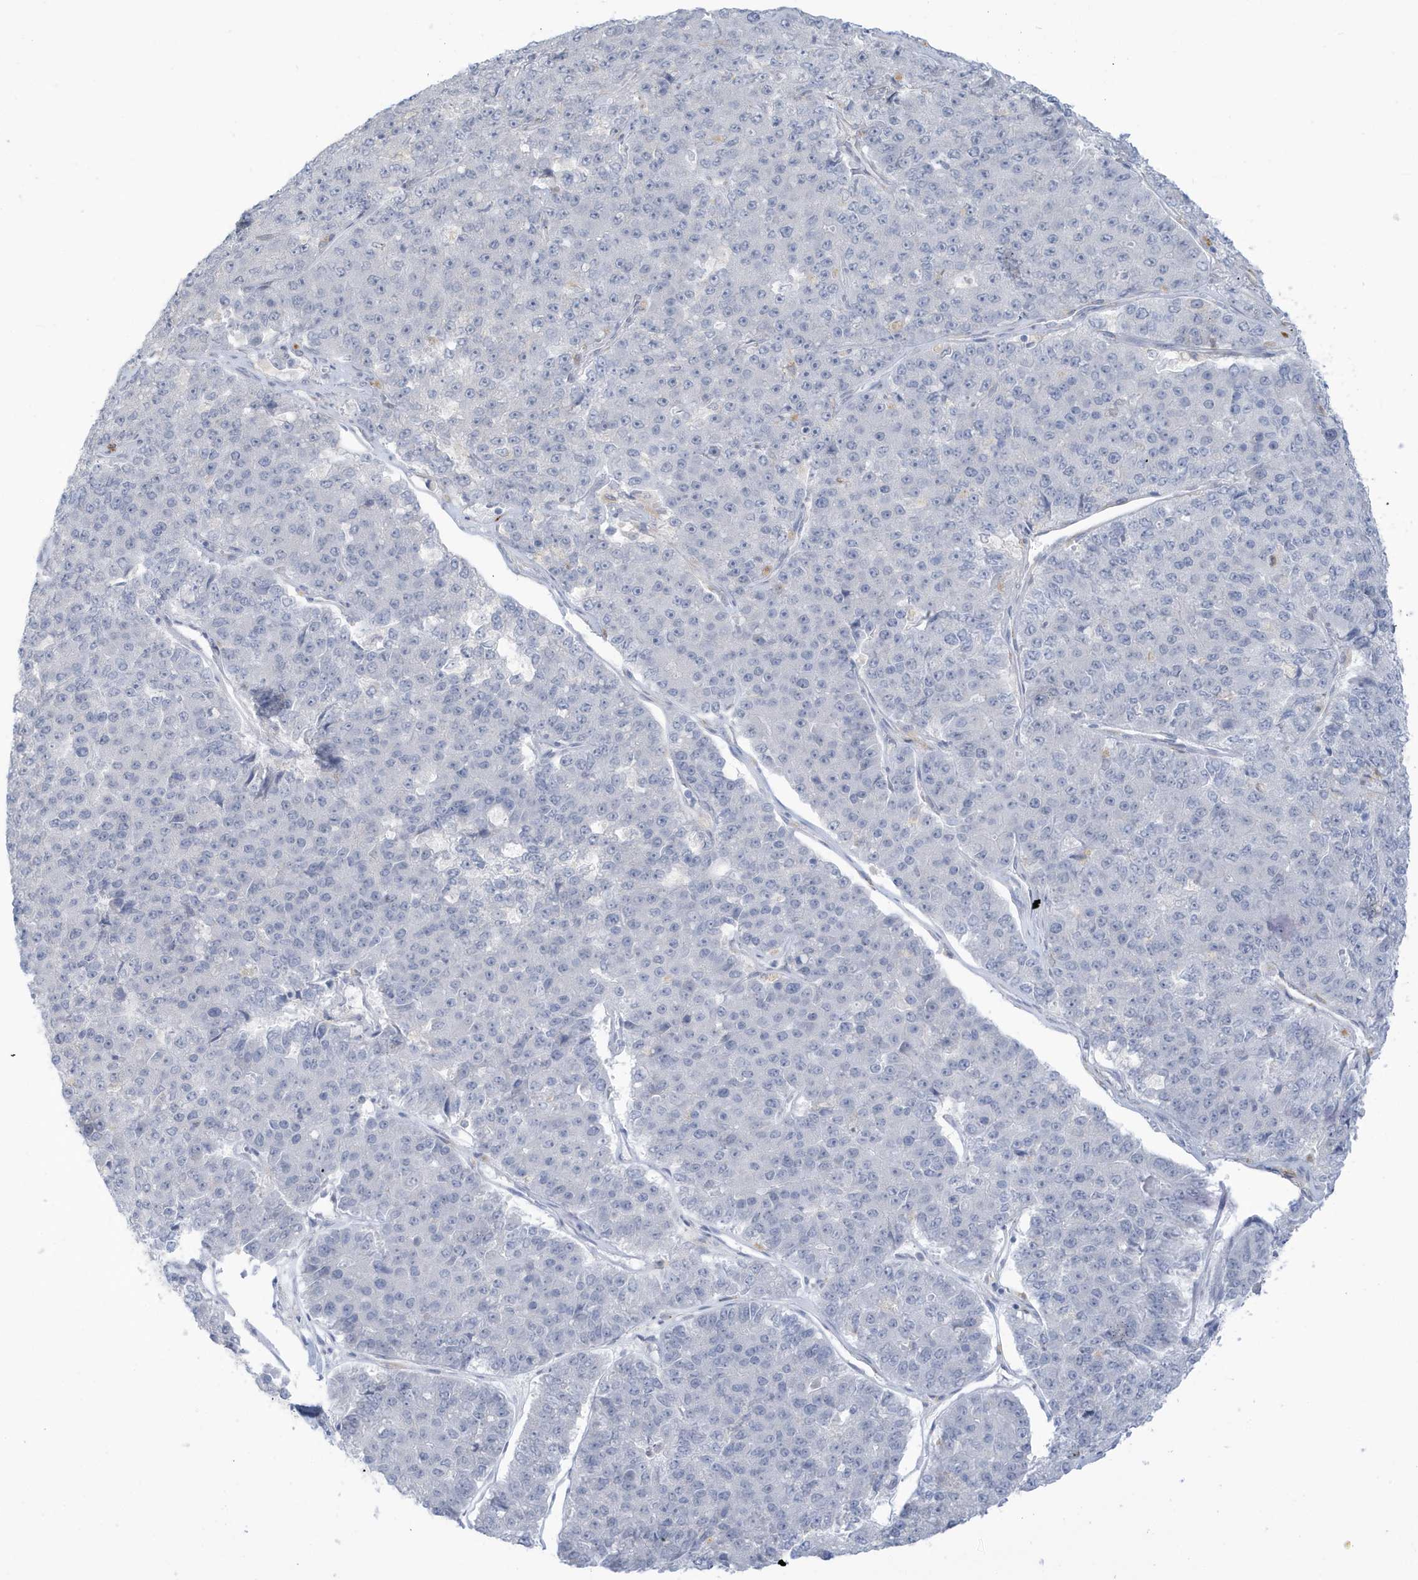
{"staining": {"intensity": "negative", "quantity": "none", "location": "none"}, "tissue": "pancreatic cancer", "cell_type": "Tumor cells", "image_type": "cancer", "snomed": [{"axis": "morphology", "description": "Adenocarcinoma, NOS"}, {"axis": "topography", "description": "Pancreas"}], "caption": "High power microscopy photomicrograph of an IHC photomicrograph of pancreatic adenocarcinoma, revealing no significant staining in tumor cells. (Stains: DAB immunohistochemistry with hematoxylin counter stain, Microscopy: brightfield microscopy at high magnification).", "gene": "PERM1", "patient": {"sex": "male", "age": 50}}